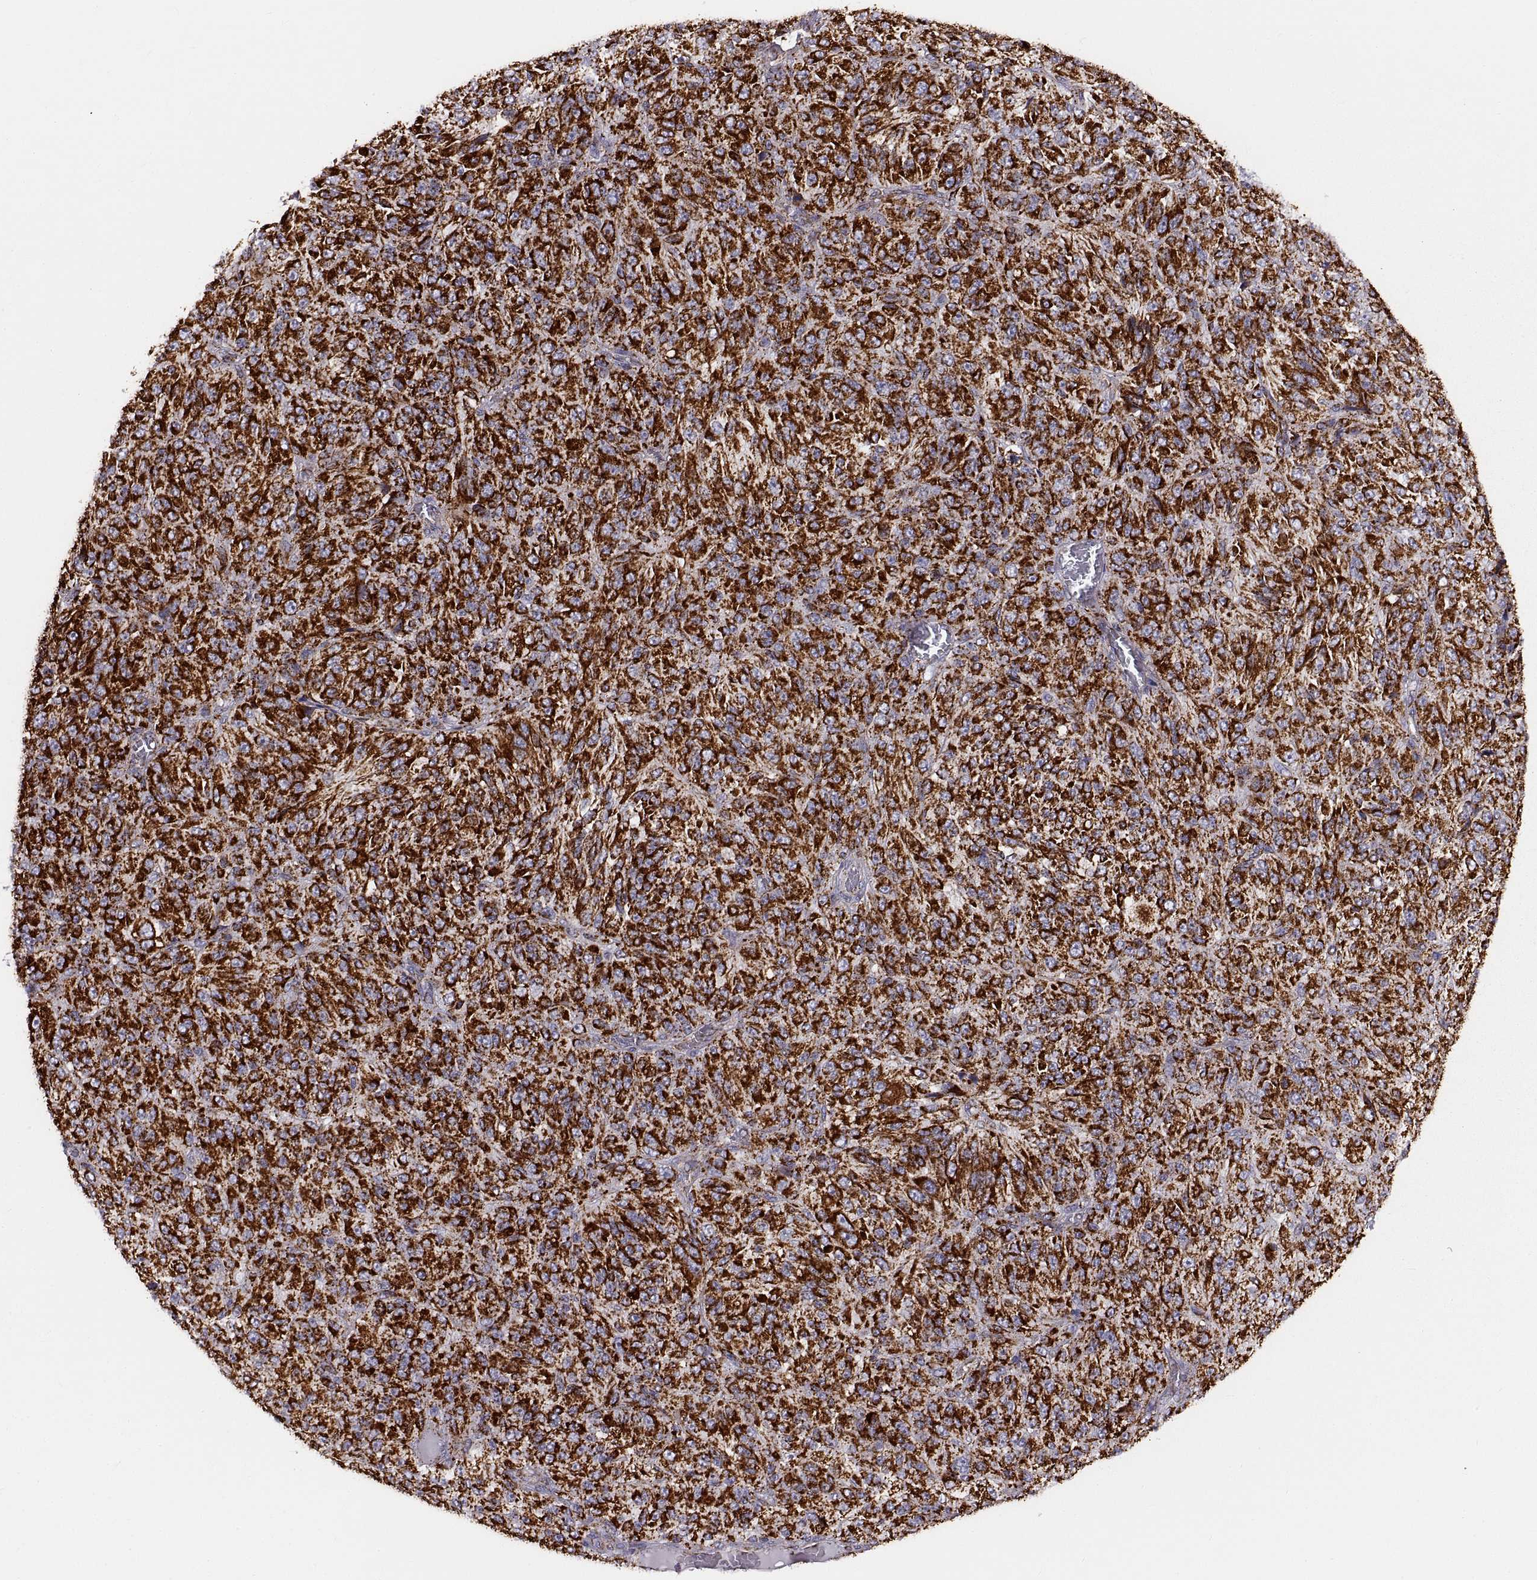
{"staining": {"intensity": "strong", "quantity": ">75%", "location": "cytoplasmic/membranous"}, "tissue": "melanoma", "cell_type": "Tumor cells", "image_type": "cancer", "snomed": [{"axis": "morphology", "description": "Malignant melanoma, Metastatic site"}, {"axis": "topography", "description": "Brain"}], "caption": "Immunohistochemistry staining of melanoma, which reveals high levels of strong cytoplasmic/membranous staining in approximately >75% of tumor cells indicating strong cytoplasmic/membranous protein positivity. The staining was performed using DAB (brown) for protein detection and nuclei were counterstained in hematoxylin (blue).", "gene": "ARSD", "patient": {"sex": "female", "age": 56}}